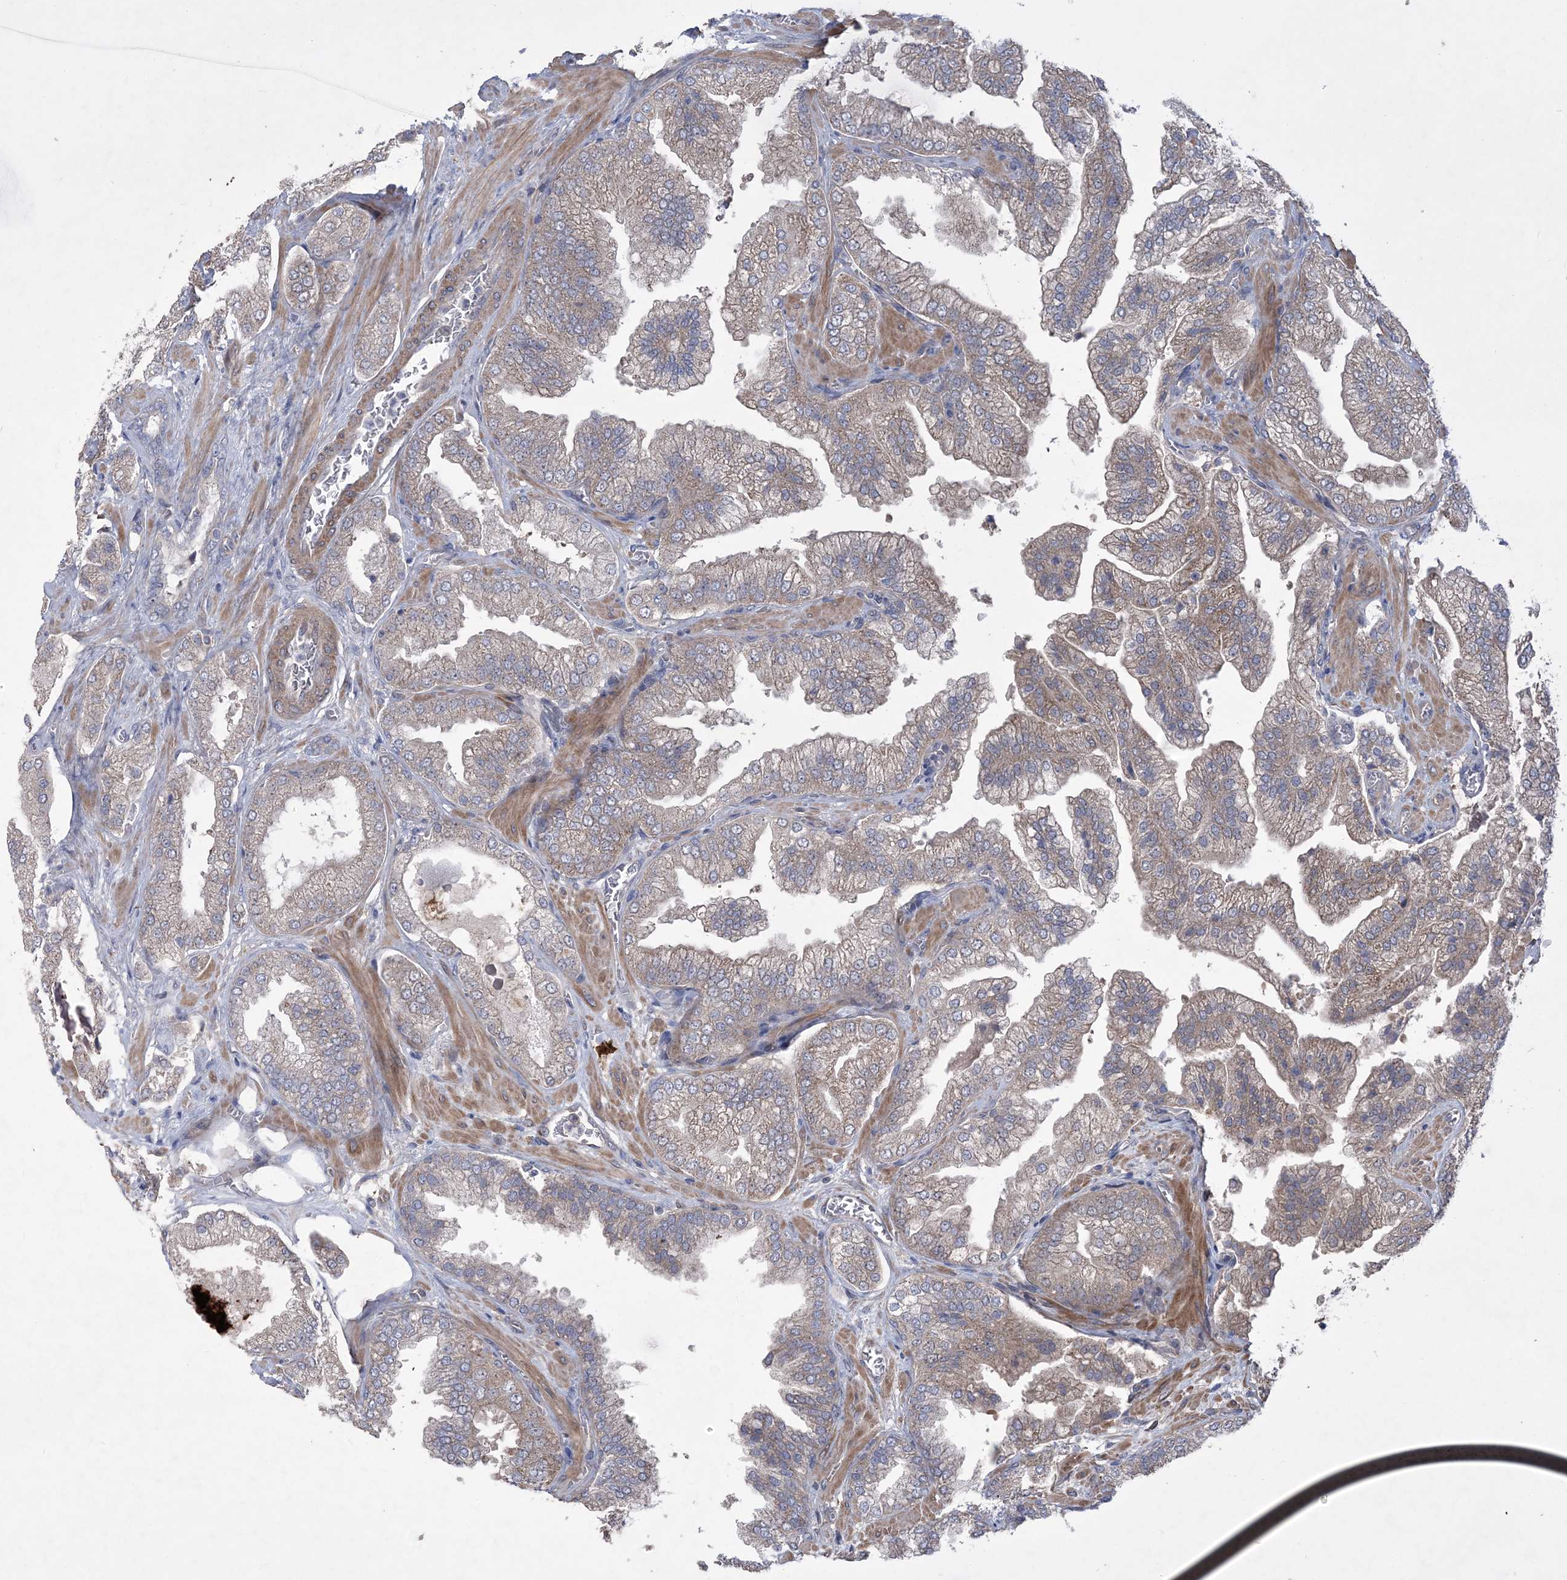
{"staining": {"intensity": "moderate", "quantity": "25%-75%", "location": "cytoplasmic/membranous"}, "tissue": "prostate cancer", "cell_type": "Tumor cells", "image_type": "cancer", "snomed": [{"axis": "morphology", "description": "Adenocarcinoma, High grade"}, {"axis": "topography", "description": "Prostate"}], "caption": "Immunohistochemical staining of prostate cancer demonstrates medium levels of moderate cytoplasmic/membranous positivity in approximately 25%-75% of tumor cells.", "gene": "MTRF1L", "patient": {"sex": "male", "age": 58}}